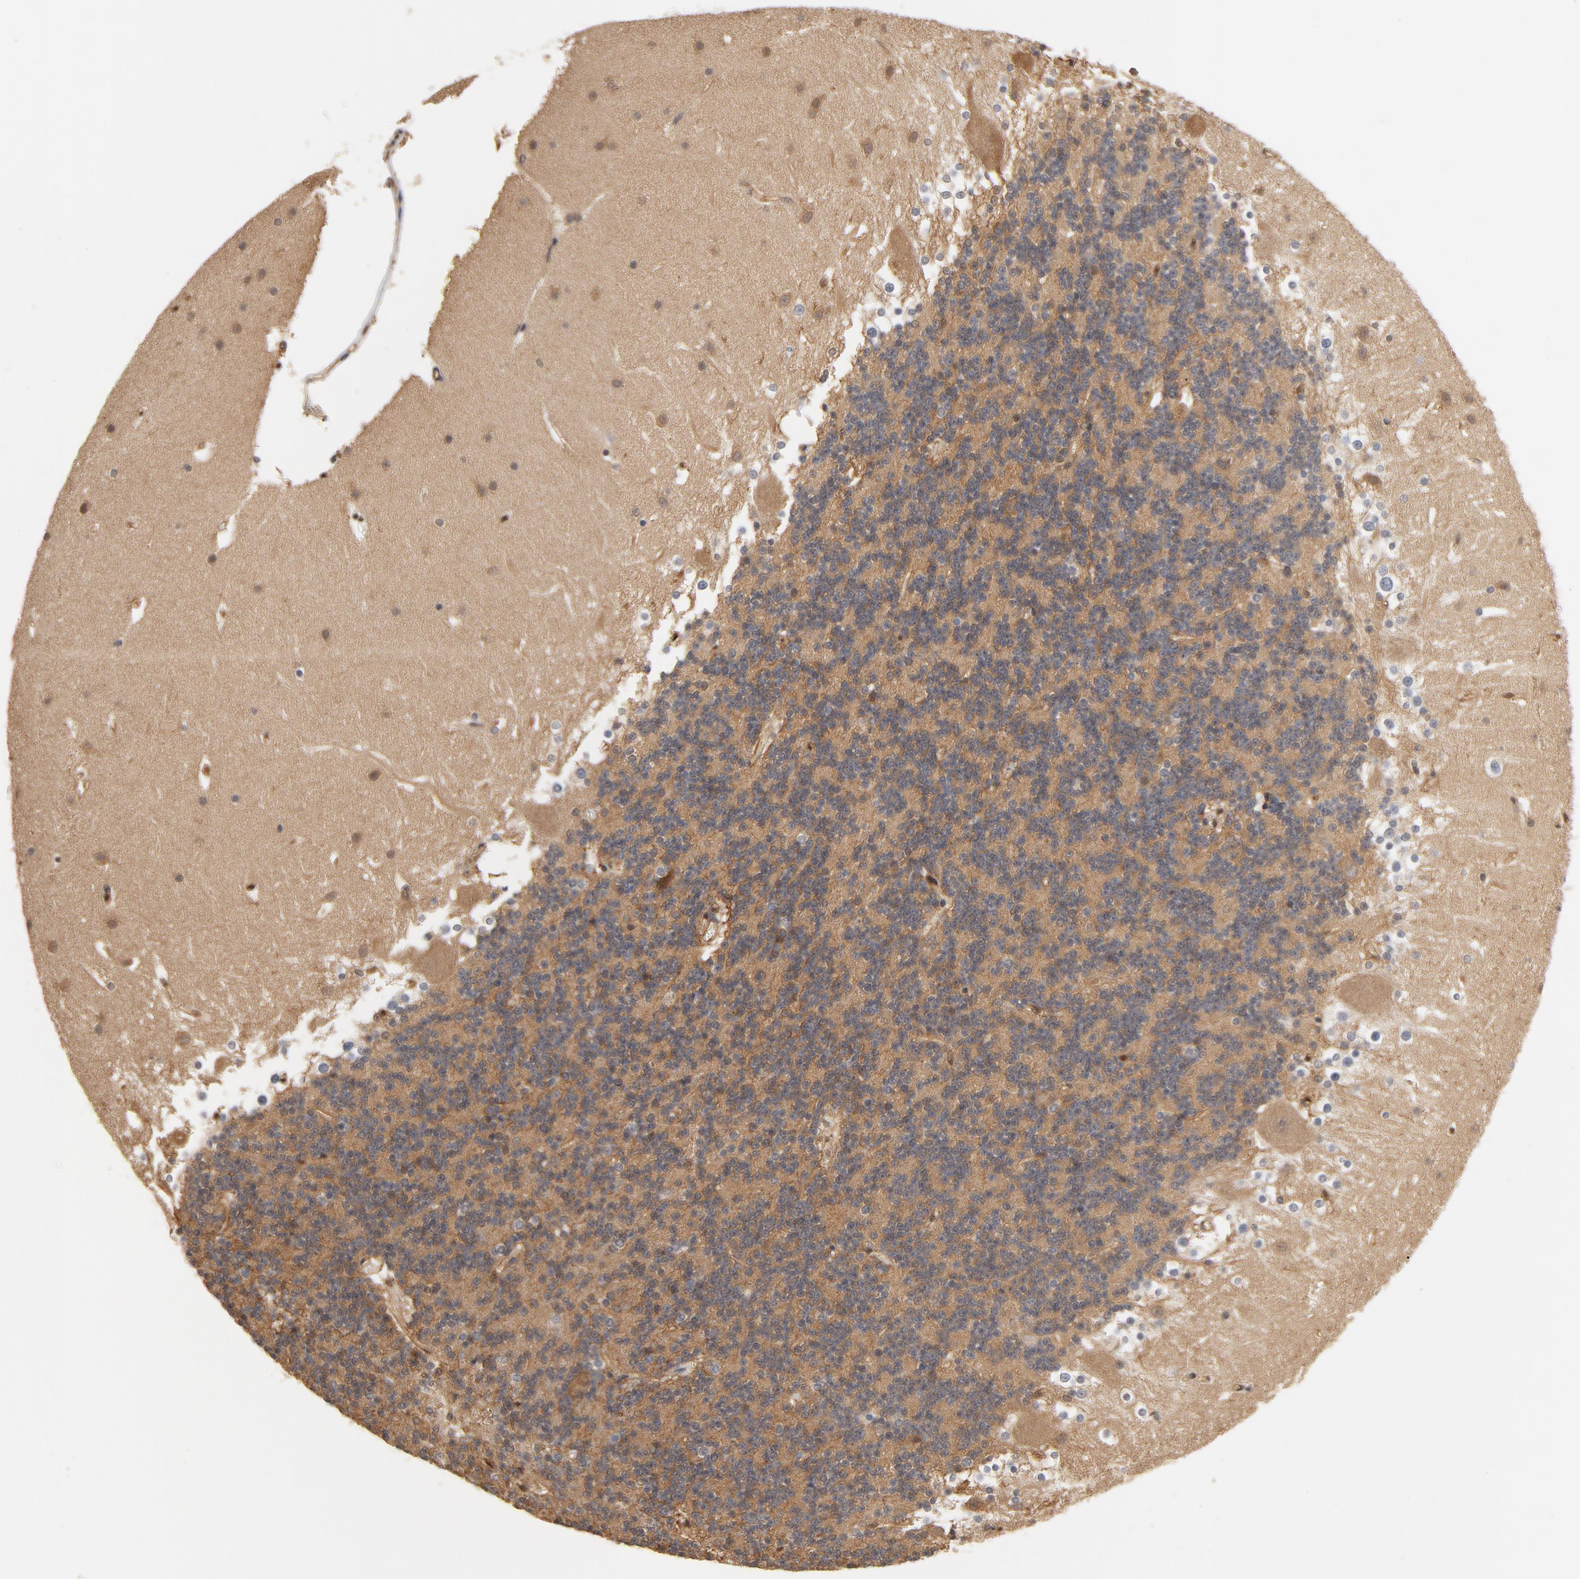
{"staining": {"intensity": "weak", "quantity": "<25%", "location": "nuclear"}, "tissue": "cerebellum", "cell_type": "Cells in granular layer", "image_type": "normal", "snomed": [{"axis": "morphology", "description": "Normal tissue, NOS"}, {"axis": "topography", "description": "Cerebellum"}], "caption": "This is a histopathology image of immunohistochemistry (IHC) staining of unremarkable cerebellum, which shows no expression in cells in granular layer.", "gene": "CDC37", "patient": {"sex": "female", "age": 19}}